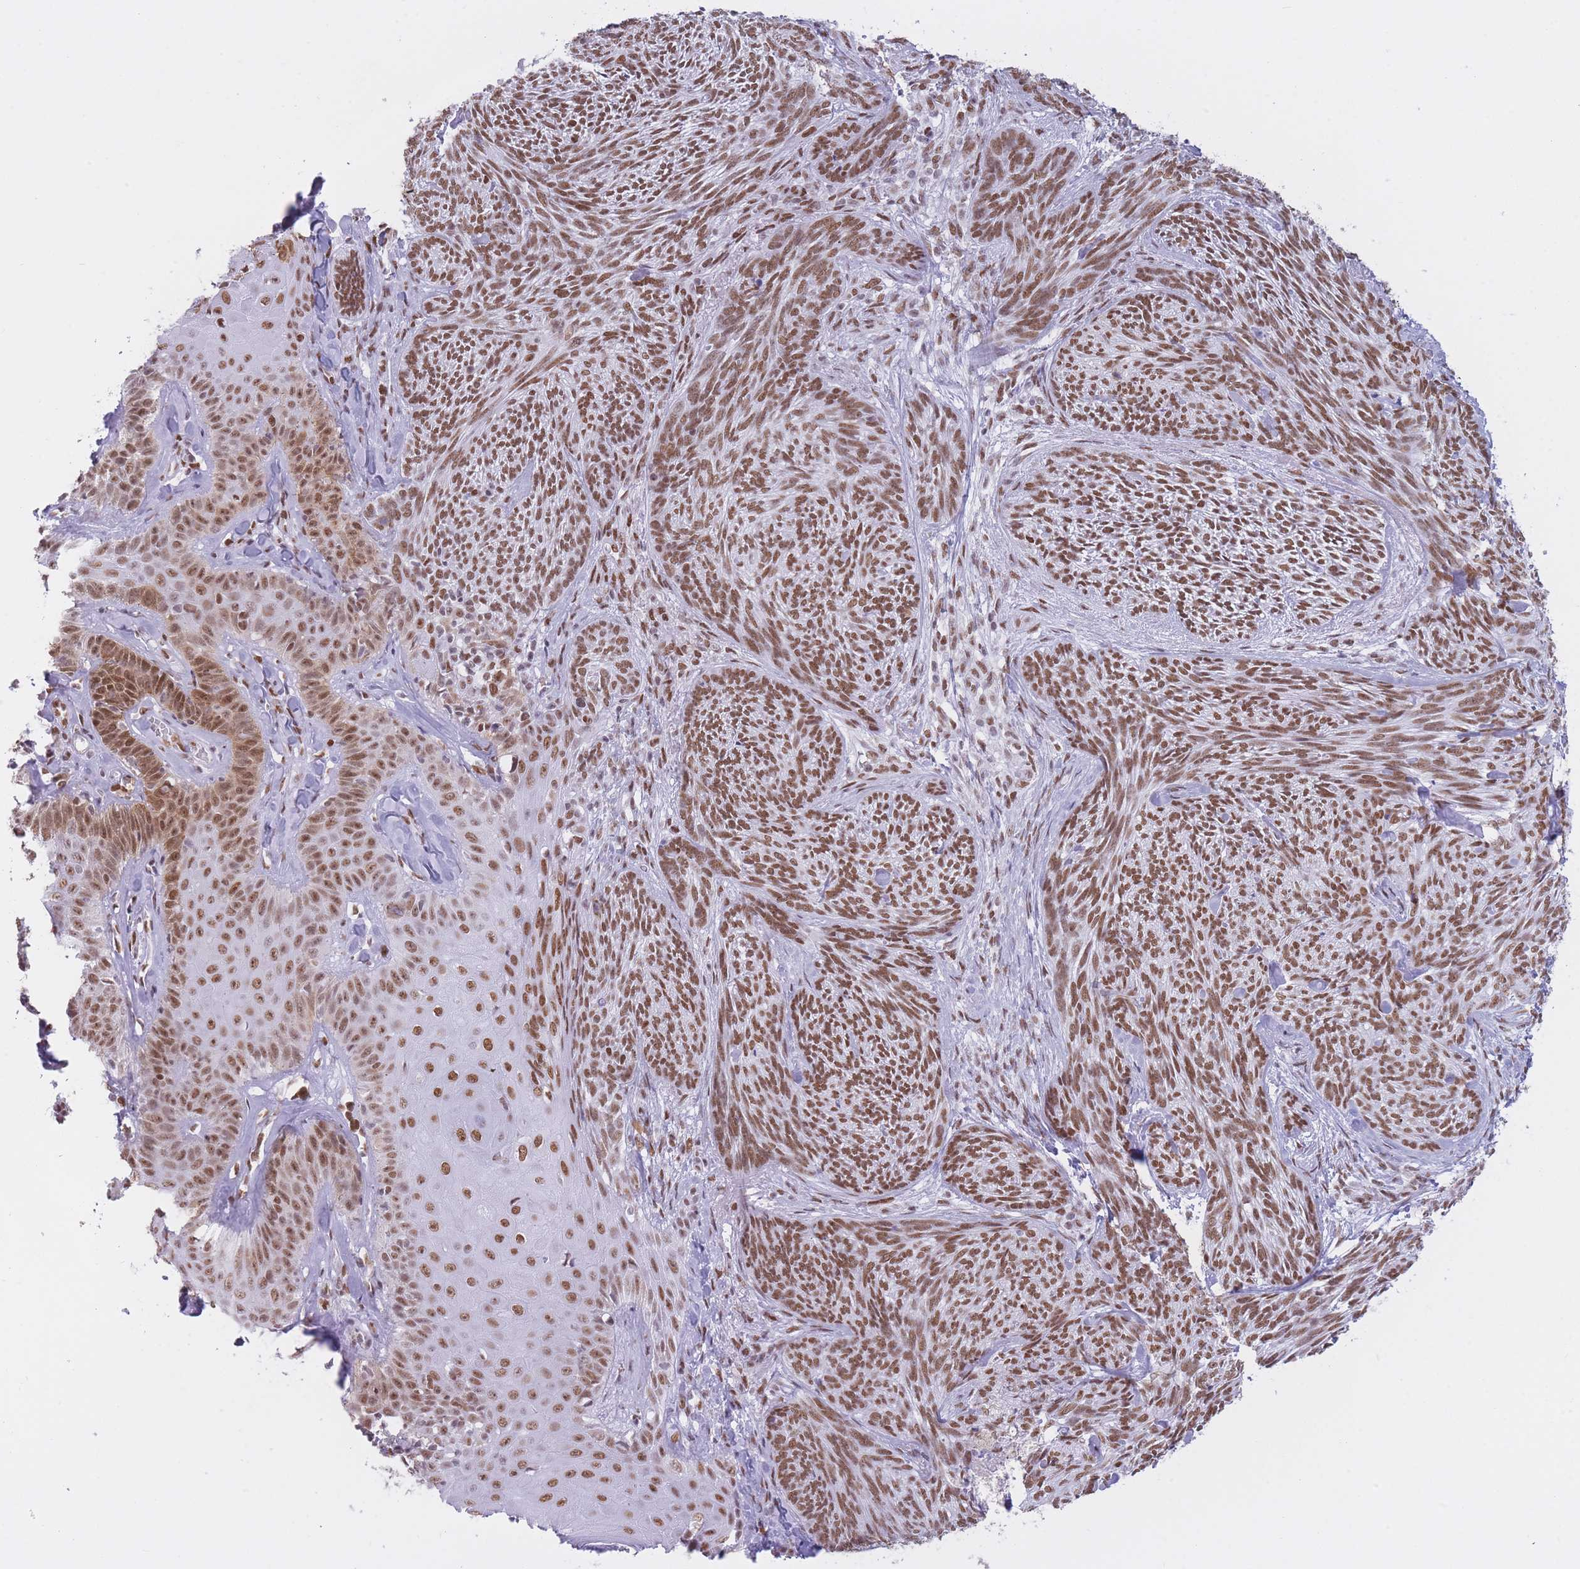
{"staining": {"intensity": "moderate", "quantity": ">75%", "location": "nuclear"}, "tissue": "skin cancer", "cell_type": "Tumor cells", "image_type": "cancer", "snomed": [{"axis": "morphology", "description": "Basal cell carcinoma"}, {"axis": "topography", "description": "Skin"}], "caption": "High-magnification brightfield microscopy of skin cancer stained with DAB (brown) and counterstained with hematoxylin (blue). tumor cells exhibit moderate nuclear positivity is identified in approximately>75% of cells. Nuclei are stained in blue.", "gene": "HNRNPUL1", "patient": {"sex": "male", "age": 73}}